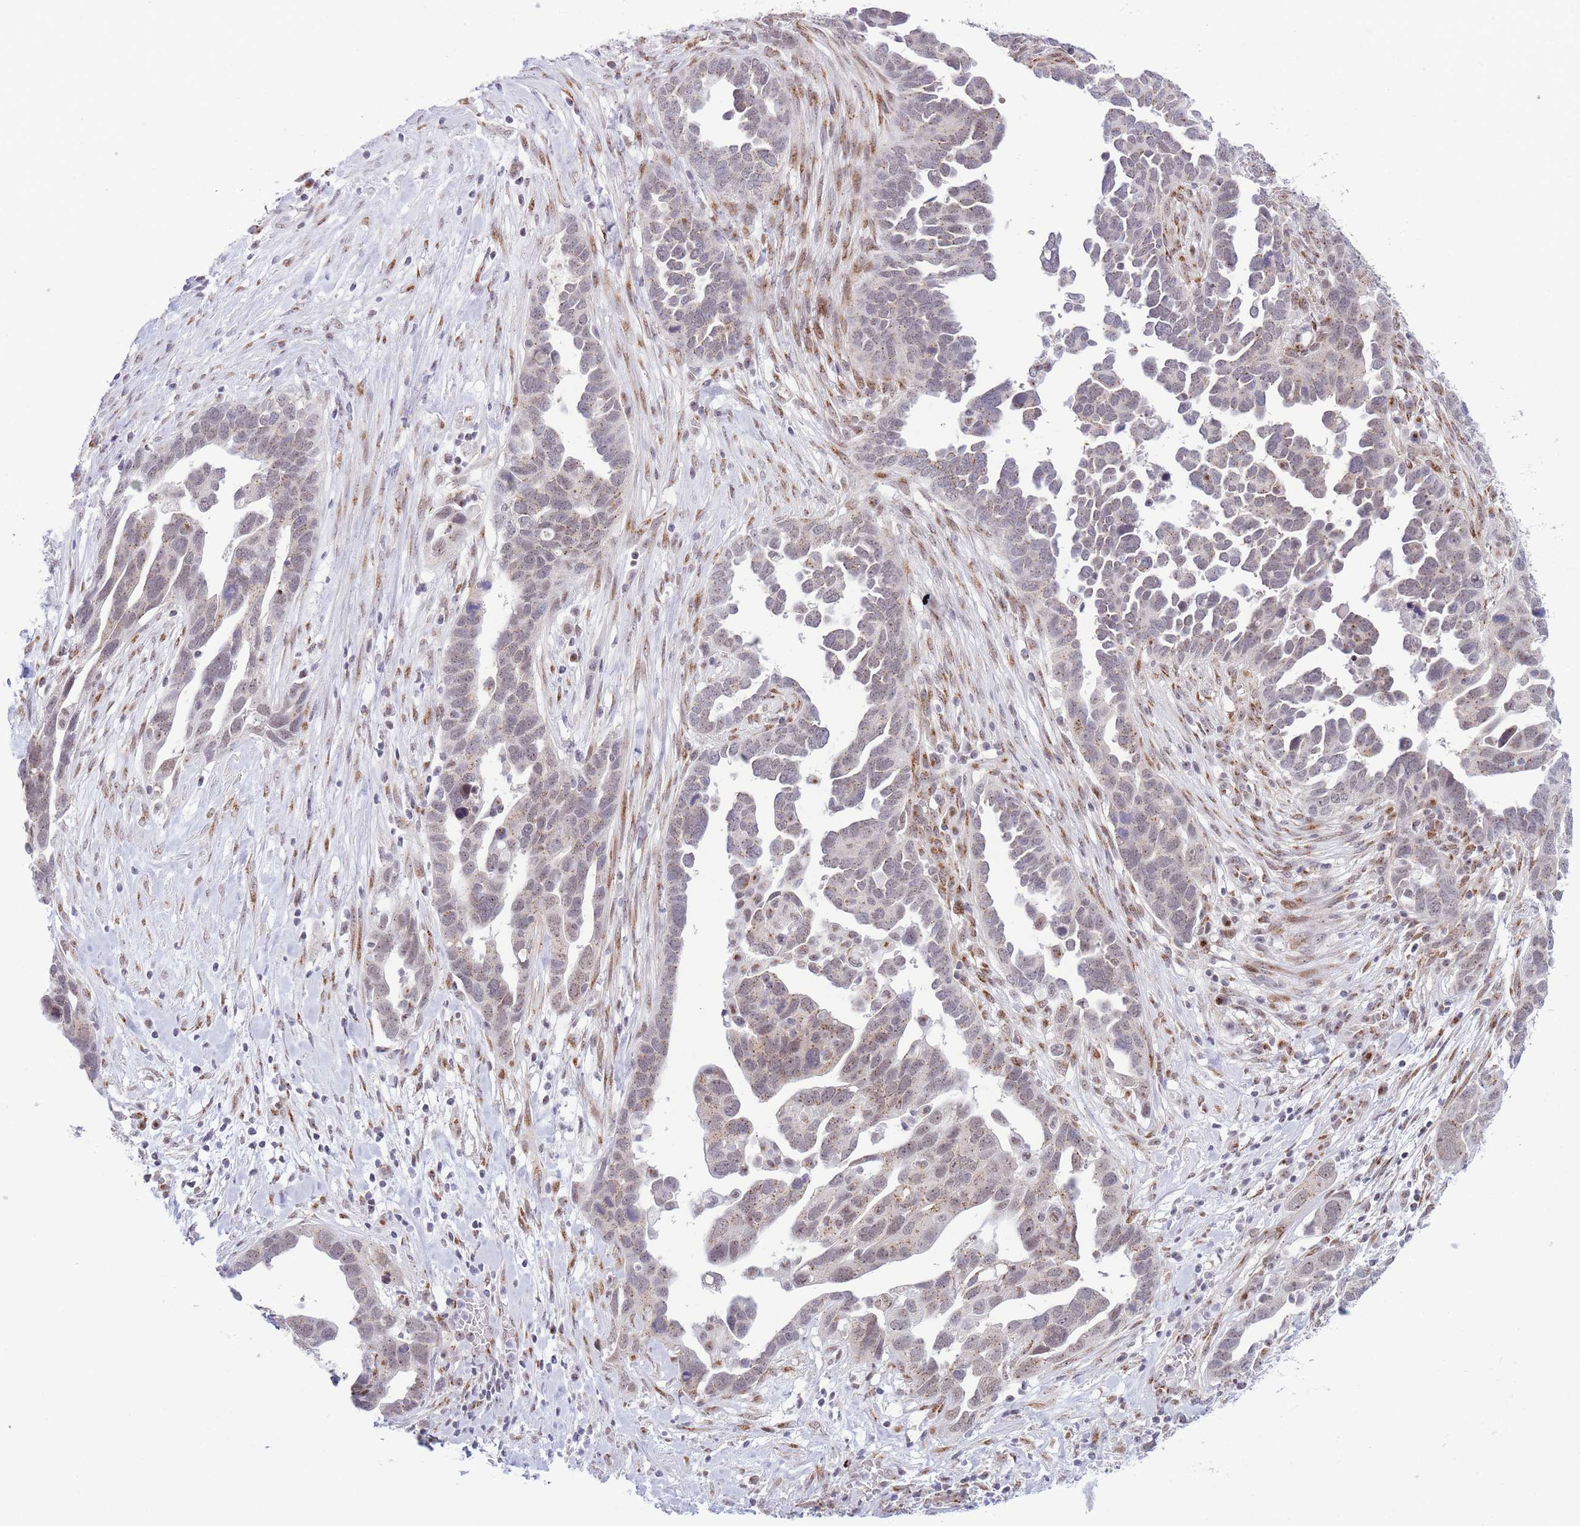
{"staining": {"intensity": "weak", "quantity": "25%-75%", "location": "cytoplasmic/membranous,nuclear"}, "tissue": "ovarian cancer", "cell_type": "Tumor cells", "image_type": "cancer", "snomed": [{"axis": "morphology", "description": "Cystadenocarcinoma, serous, NOS"}, {"axis": "topography", "description": "Ovary"}], "caption": "Weak cytoplasmic/membranous and nuclear expression is identified in about 25%-75% of tumor cells in serous cystadenocarcinoma (ovarian).", "gene": "INO80C", "patient": {"sex": "female", "age": 54}}